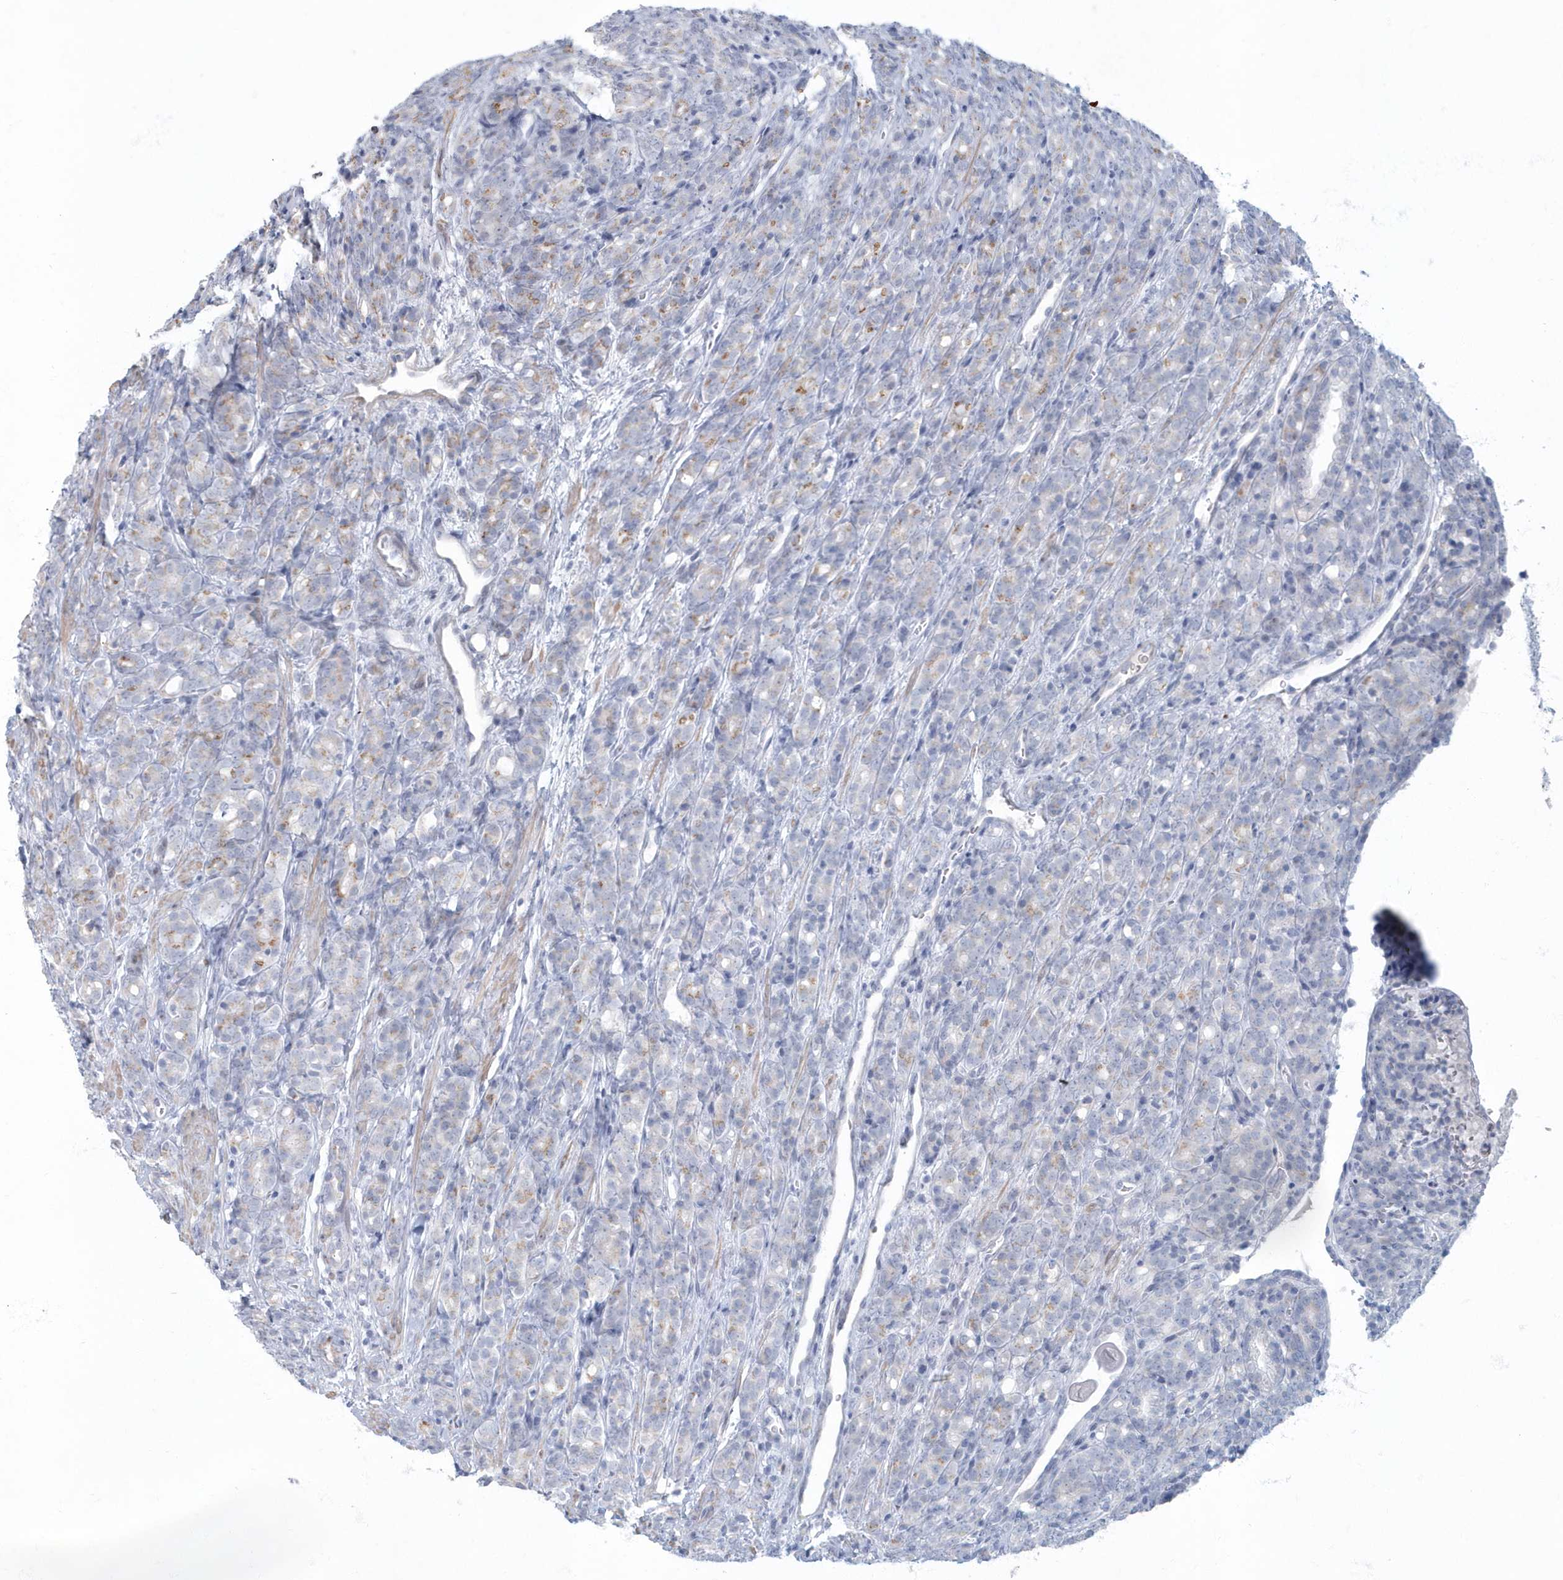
{"staining": {"intensity": "weak", "quantity": "<25%", "location": "cytoplasmic/membranous"}, "tissue": "prostate cancer", "cell_type": "Tumor cells", "image_type": "cancer", "snomed": [{"axis": "morphology", "description": "Adenocarcinoma, High grade"}, {"axis": "topography", "description": "Prostate"}], "caption": "Immunohistochemistry (IHC) of prostate cancer exhibits no staining in tumor cells.", "gene": "MYOT", "patient": {"sex": "male", "age": 62}}